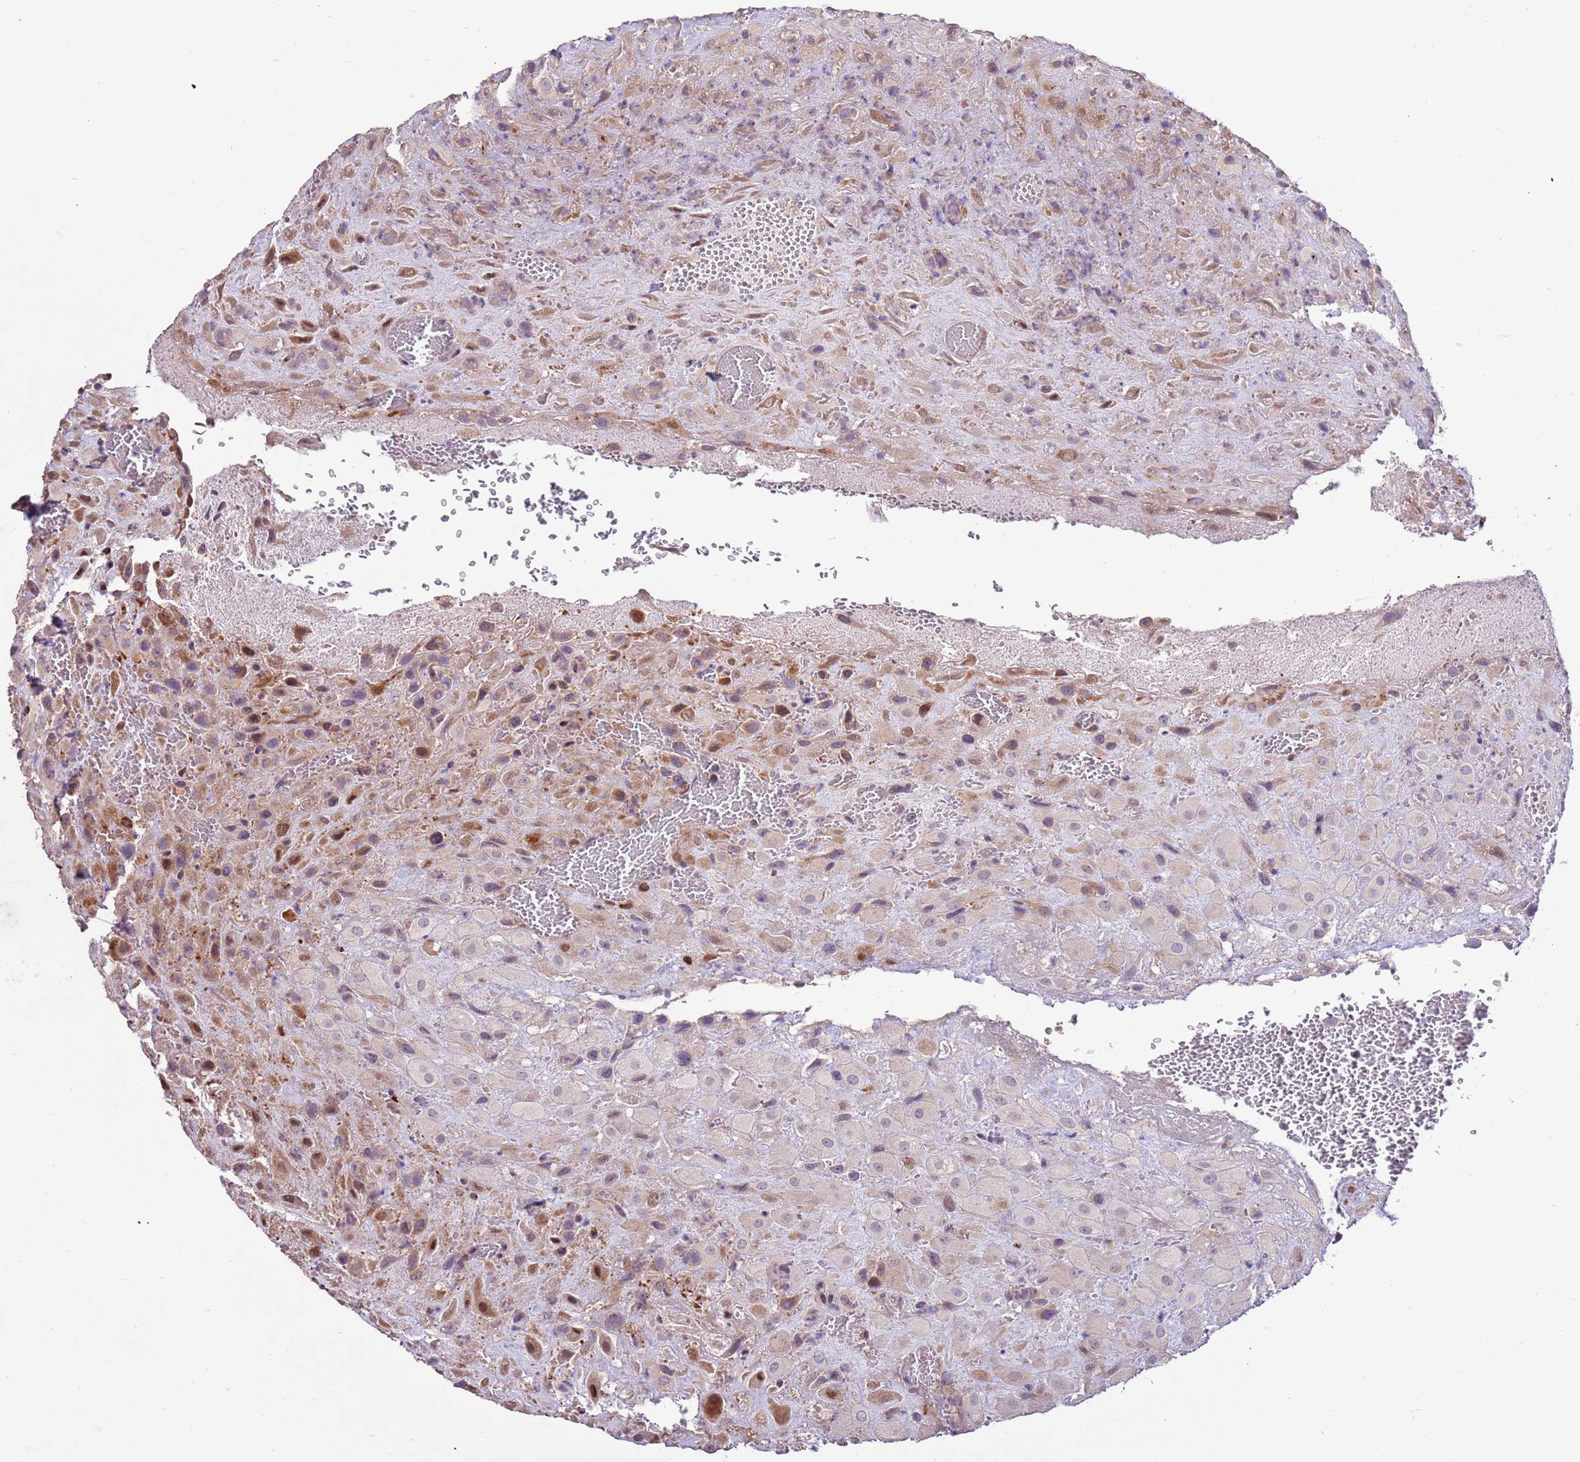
{"staining": {"intensity": "moderate", "quantity": "25%-75%", "location": "cytoplasmic/membranous,nuclear"}, "tissue": "placenta", "cell_type": "Decidual cells", "image_type": "normal", "snomed": [{"axis": "morphology", "description": "Normal tissue, NOS"}, {"axis": "topography", "description": "Placenta"}], "caption": "Immunohistochemistry (IHC) micrograph of benign placenta: human placenta stained using IHC shows medium levels of moderate protein expression localized specifically in the cytoplasmic/membranous,nuclear of decidual cells, appearing as a cytoplasmic/membranous,nuclear brown color.", "gene": "LGI4", "patient": {"sex": "female", "age": 35}}